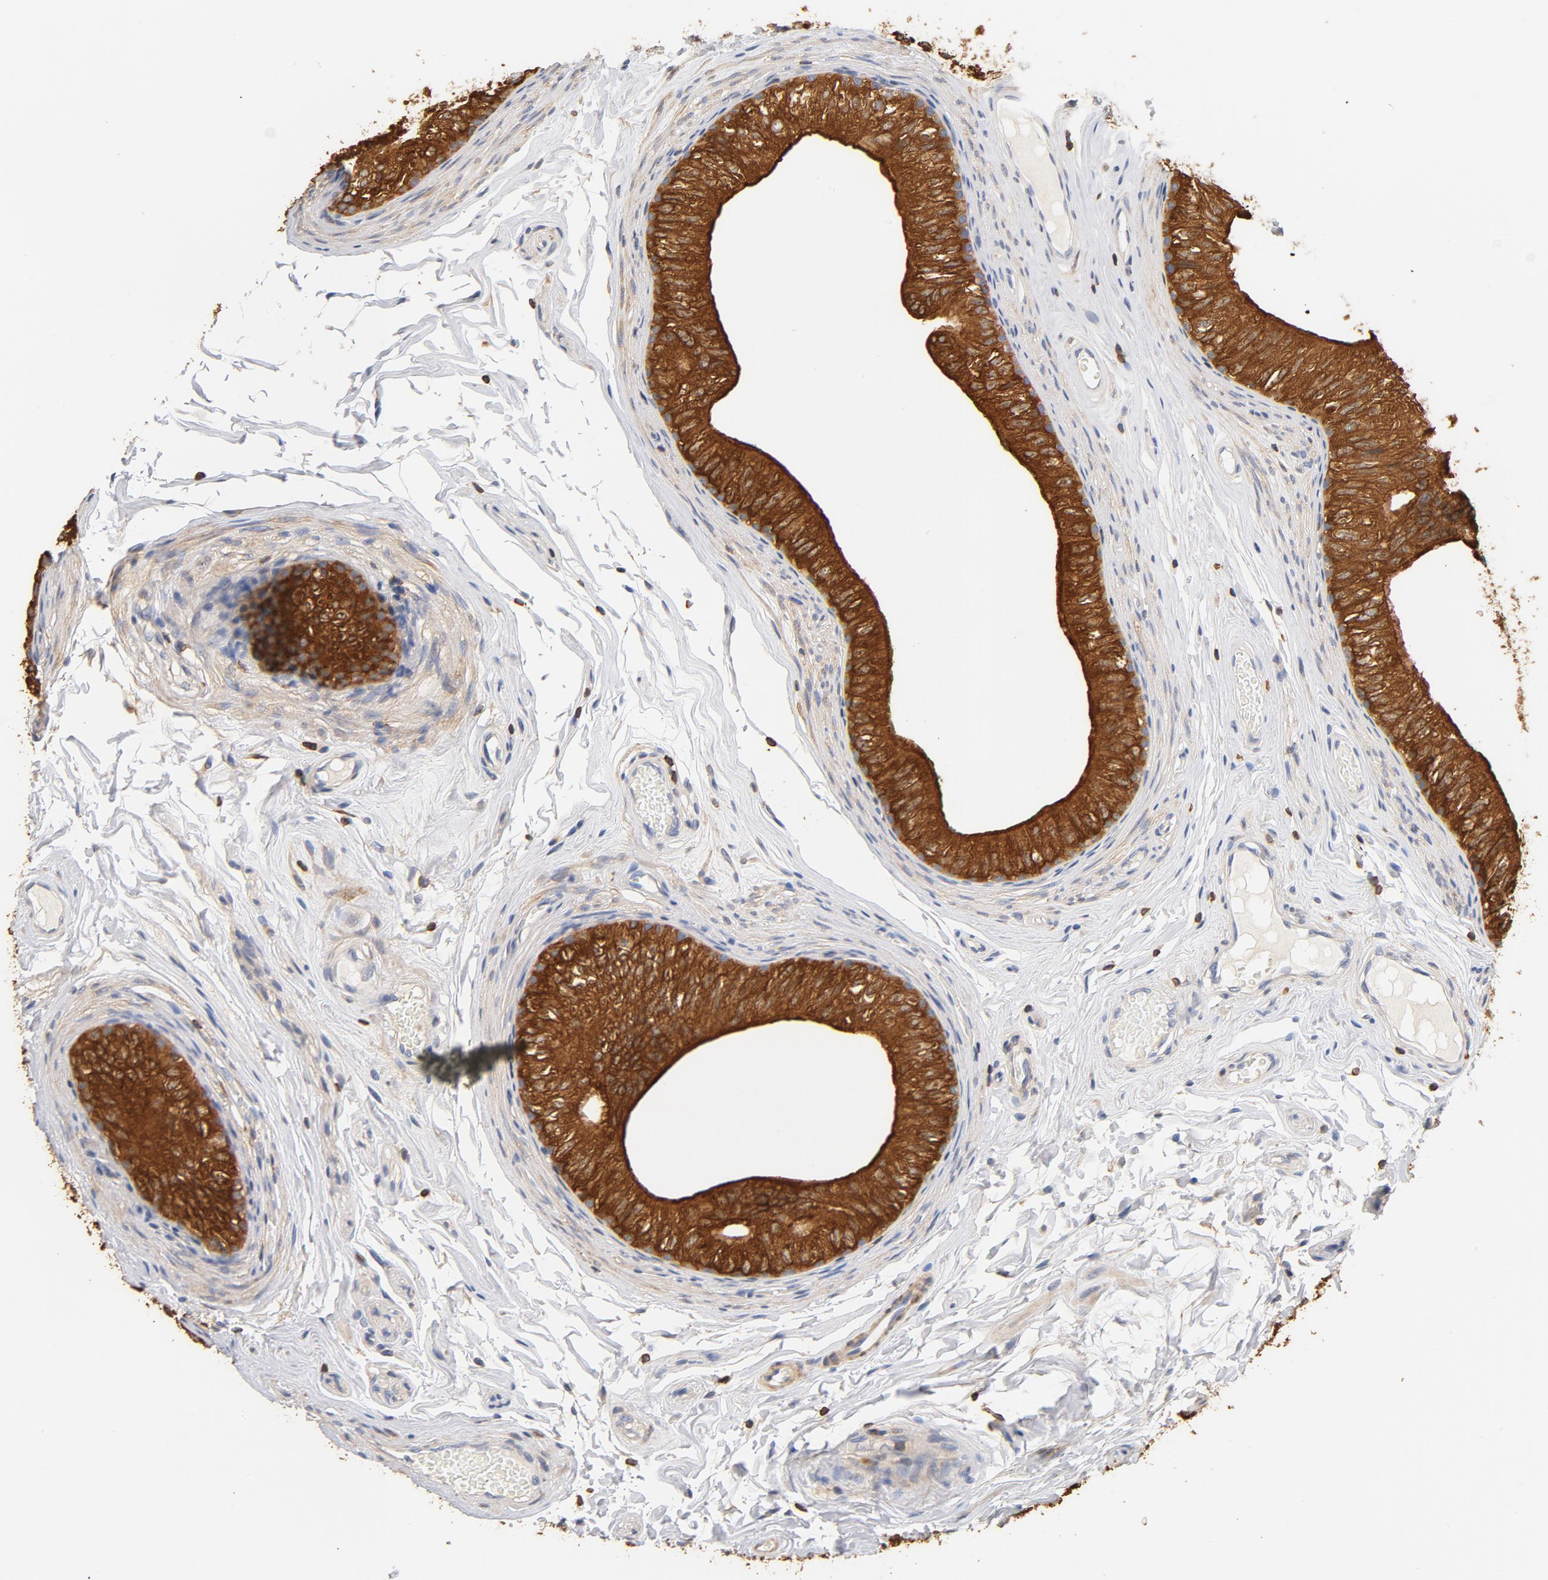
{"staining": {"intensity": "strong", "quantity": ">75%", "location": "cytoplasmic/membranous"}, "tissue": "epididymis", "cell_type": "Glandular cells", "image_type": "normal", "snomed": [{"axis": "morphology", "description": "Normal tissue, NOS"}, {"axis": "topography", "description": "Testis"}, {"axis": "topography", "description": "Epididymis"}], "caption": "IHC micrograph of unremarkable epididymis stained for a protein (brown), which reveals high levels of strong cytoplasmic/membranous expression in approximately >75% of glandular cells.", "gene": "EZR", "patient": {"sex": "male", "age": 36}}